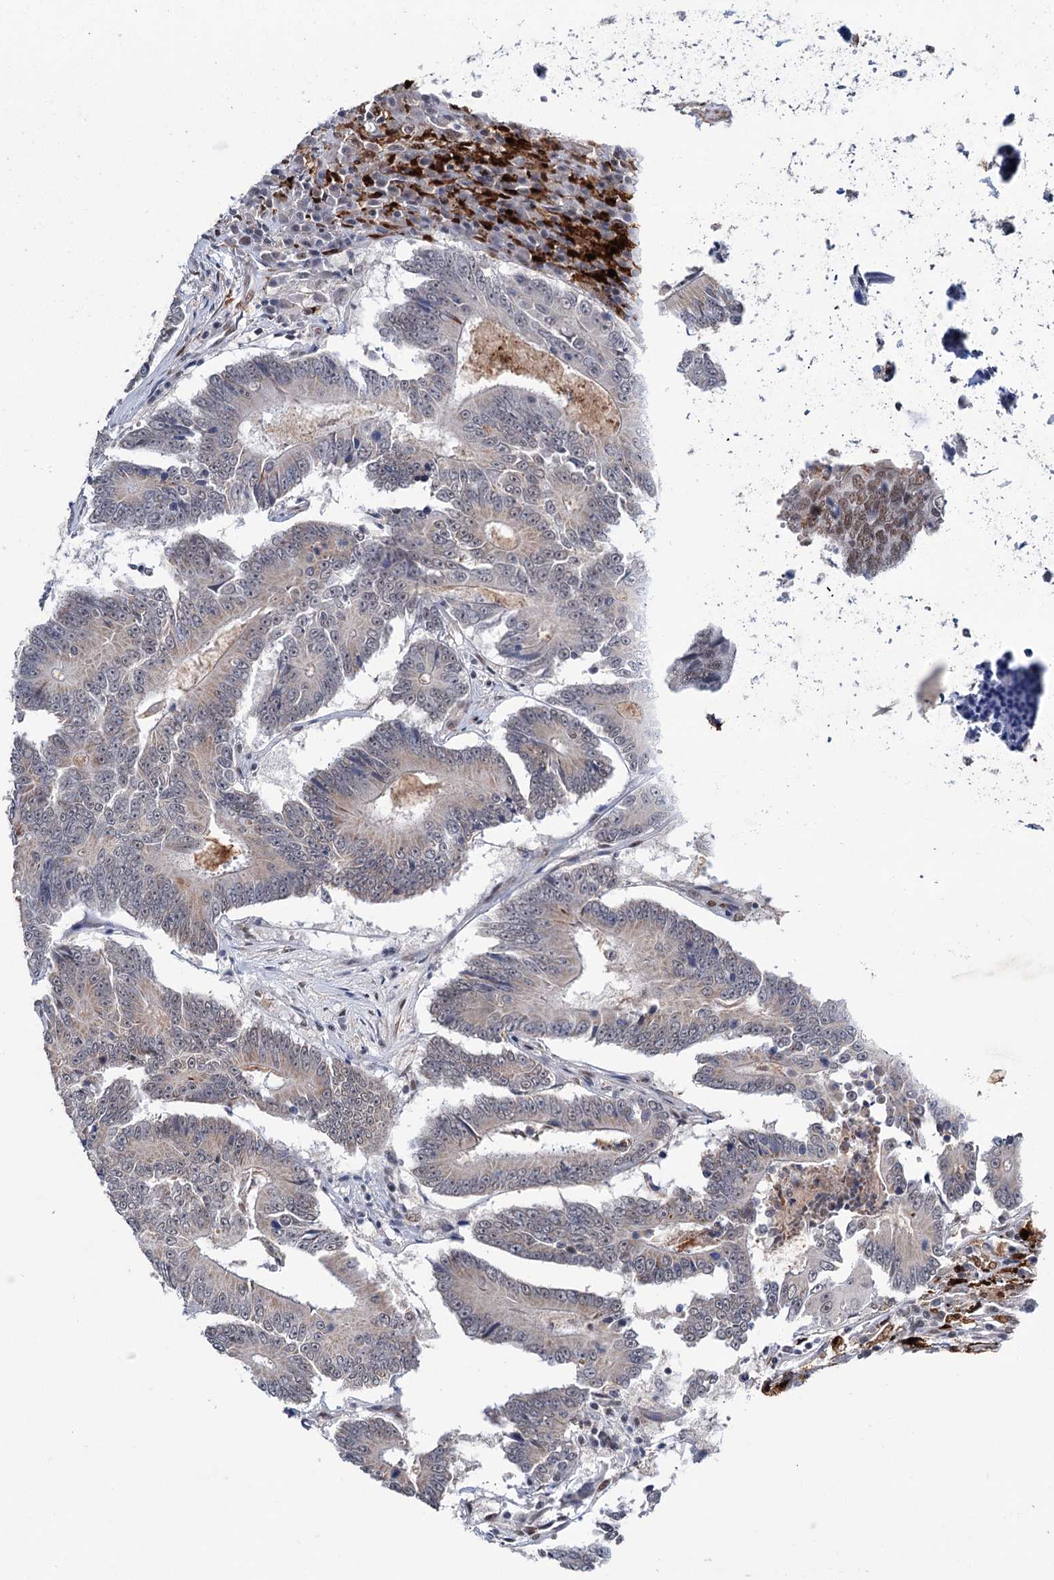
{"staining": {"intensity": "weak", "quantity": "25%-75%", "location": "cytoplasmic/membranous"}, "tissue": "colorectal cancer", "cell_type": "Tumor cells", "image_type": "cancer", "snomed": [{"axis": "morphology", "description": "Adenocarcinoma, NOS"}, {"axis": "topography", "description": "Colon"}], "caption": "A brown stain shows weak cytoplasmic/membranous expression of a protein in human adenocarcinoma (colorectal) tumor cells.", "gene": "FAM53A", "patient": {"sex": "male", "age": 83}}